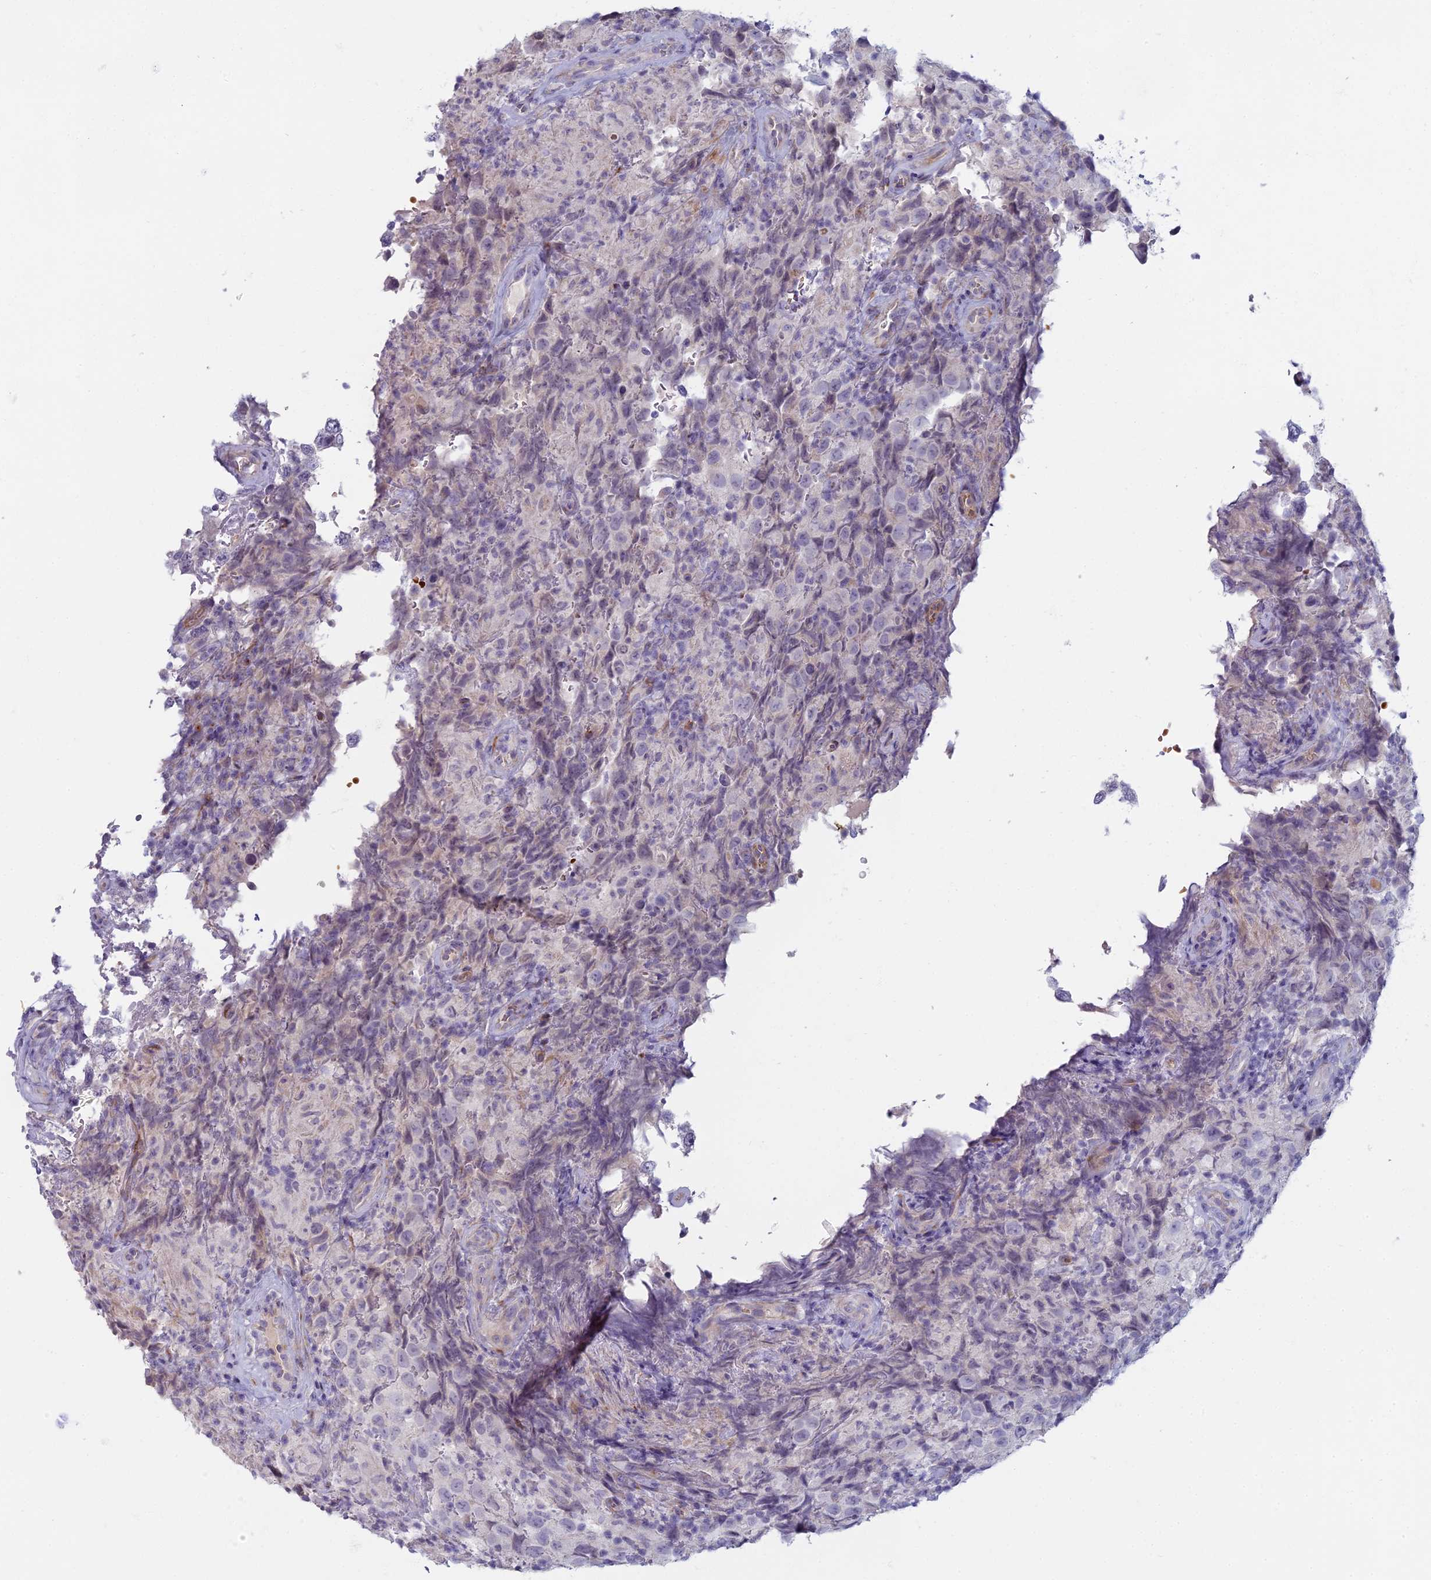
{"staining": {"intensity": "negative", "quantity": "none", "location": "none"}, "tissue": "testis cancer", "cell_type": "Tumor cells", "image_type": "cancer", "snomed": [{"axis": "morphology", "description": "Seminoma, NOS"}, {"axis": "morphology", "description": "Carcinoma, Embryonal, NOS"}, {"axis": "topography", "description": "Testis"}], "caption": "Protein analysis of testis cancer reveals no significant expression in tumor cells.", "gene": "ARL15", "patient": {"sex": "male", "age": 41}}